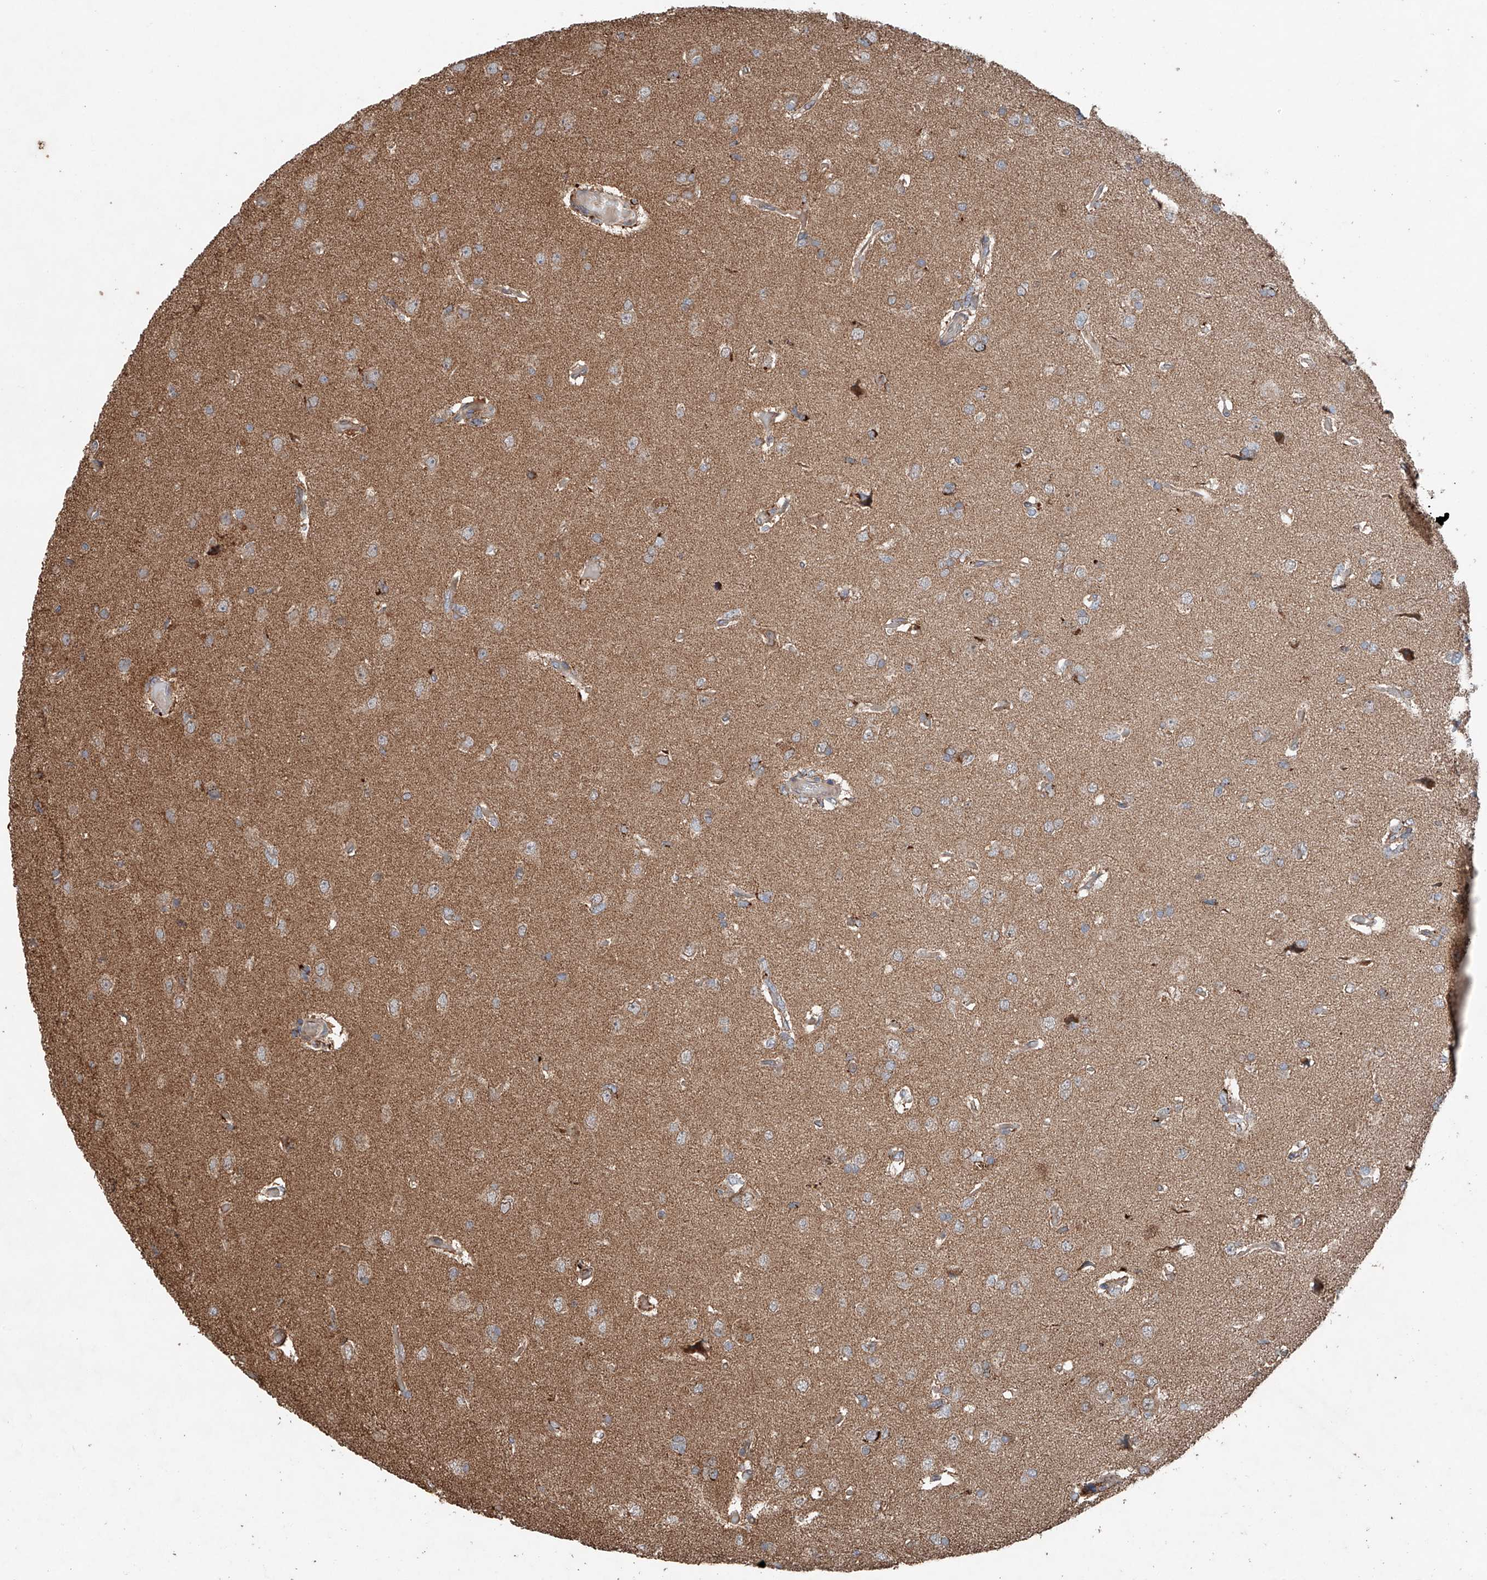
{"staining": {"intensity": "moderate", "quantity": "25%-75%", "location": "cytoplasmic/membranous"}, "tissue": "glioma", "cell_type": "Tumor cells", "image_type": "cancer", "snomed": [{"axis": "morphology", "description": "Glioma, malignant, High grade"}, {"axis": "topography", "description": "Brain"}], "caption": "Protein positivity by immunohistochemistry (IHC) demonstrates moderate cytoplasmic/membranous staining in about 25%-75% of tumor cells in glioma.", "gene": "AP4B1", "patient": {"sex": "female", "age": 59}}